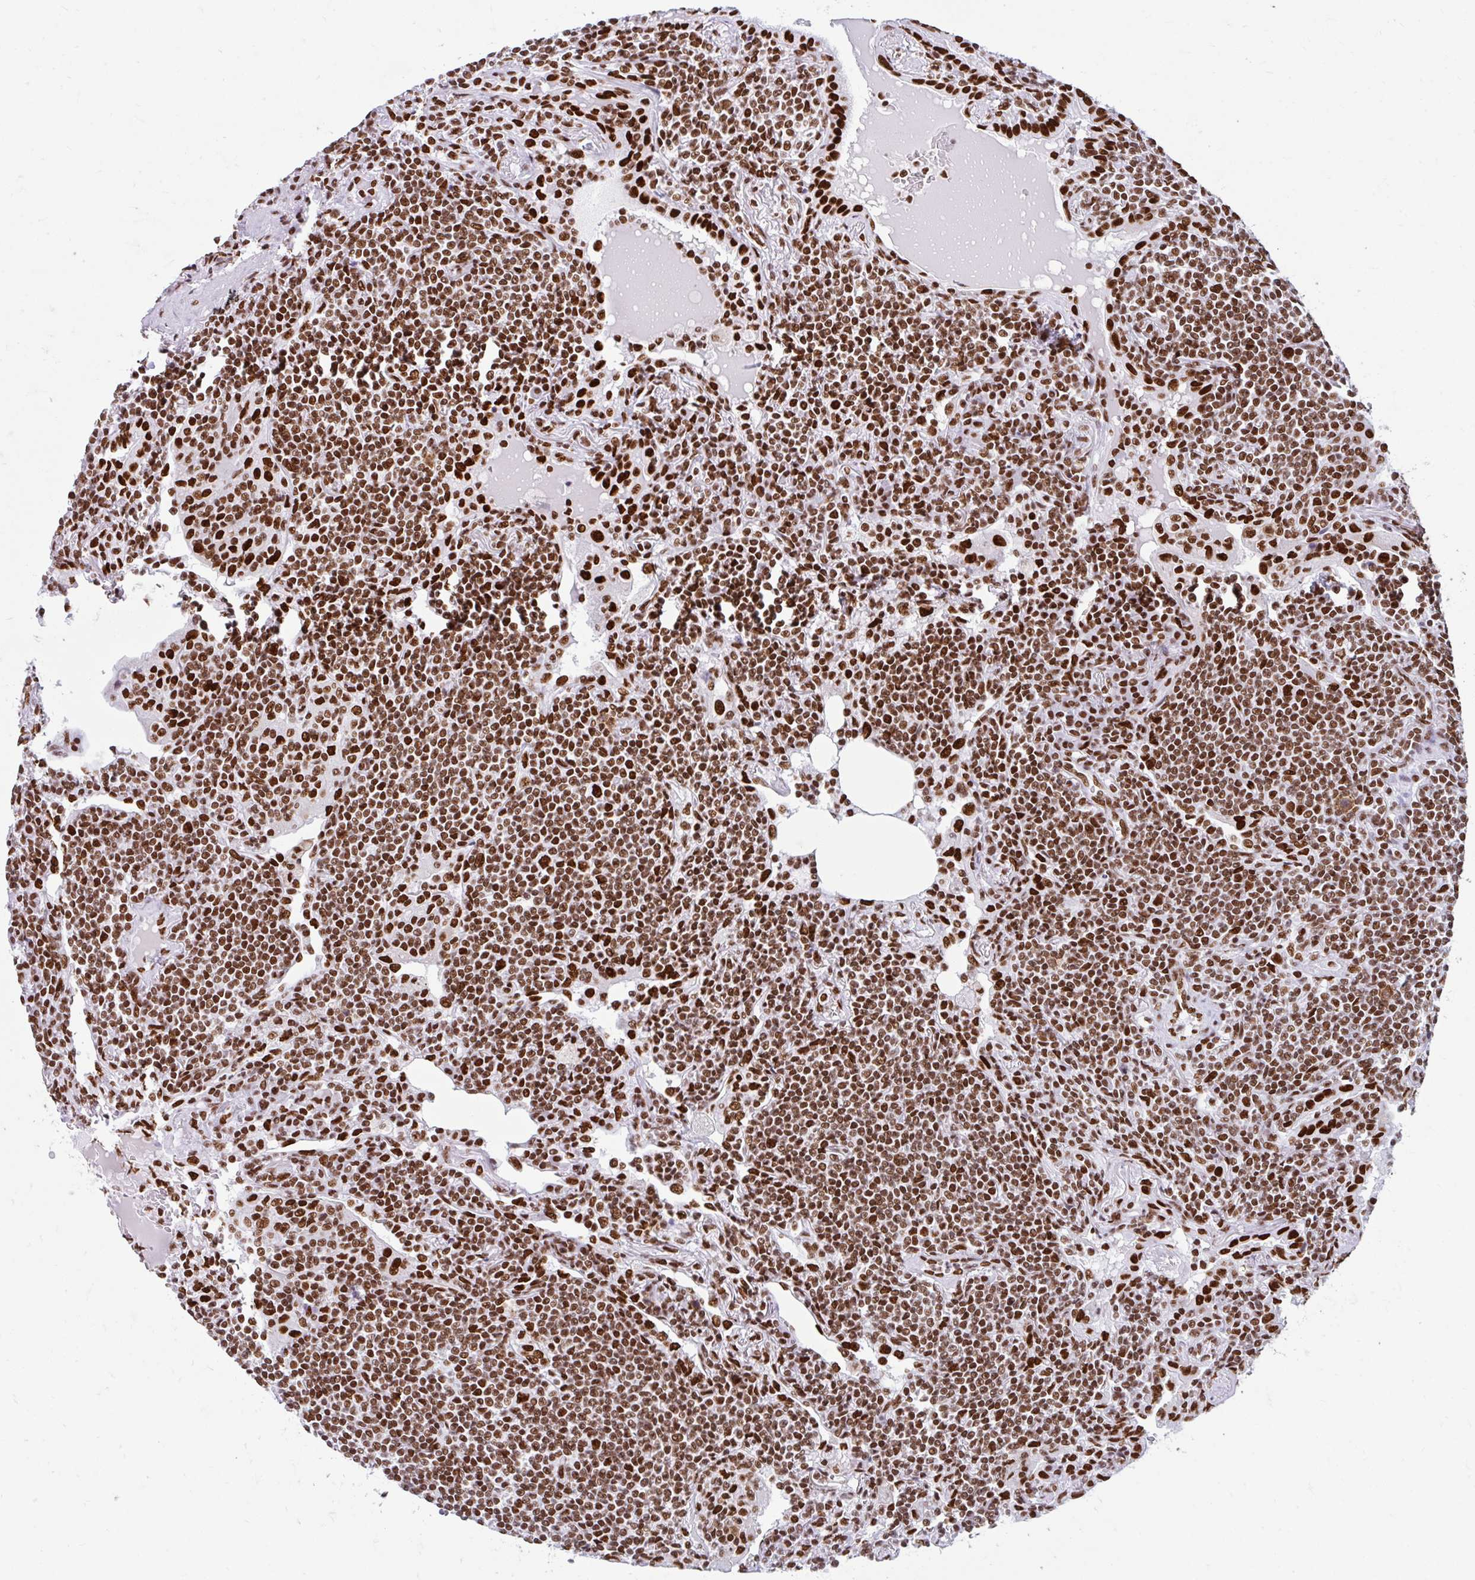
{"staining": {"intensity": "strong", "quantity": ">75%", "location": "nuclear"}, "tissue": "lymphoma", "cell_type": "Tumor cells", "image_type": "cancer", "snomed": [{"axis": "morphology", "description": "Malignant lymphoma, non-Hodgkin's type, Low grade"}, {"axis": "topography", "description": "Lung"}], "caption": "Protein expression analysis of low-grade malignant lymphoma, non-Hodgkin's type reveals strong nuclear staining in approximately >75% of tumor cells. (IHC, brightfield microscopy, high magnification).", "gene": "KHDRBS1", "patient": {"sex": "female", "age": 71}}